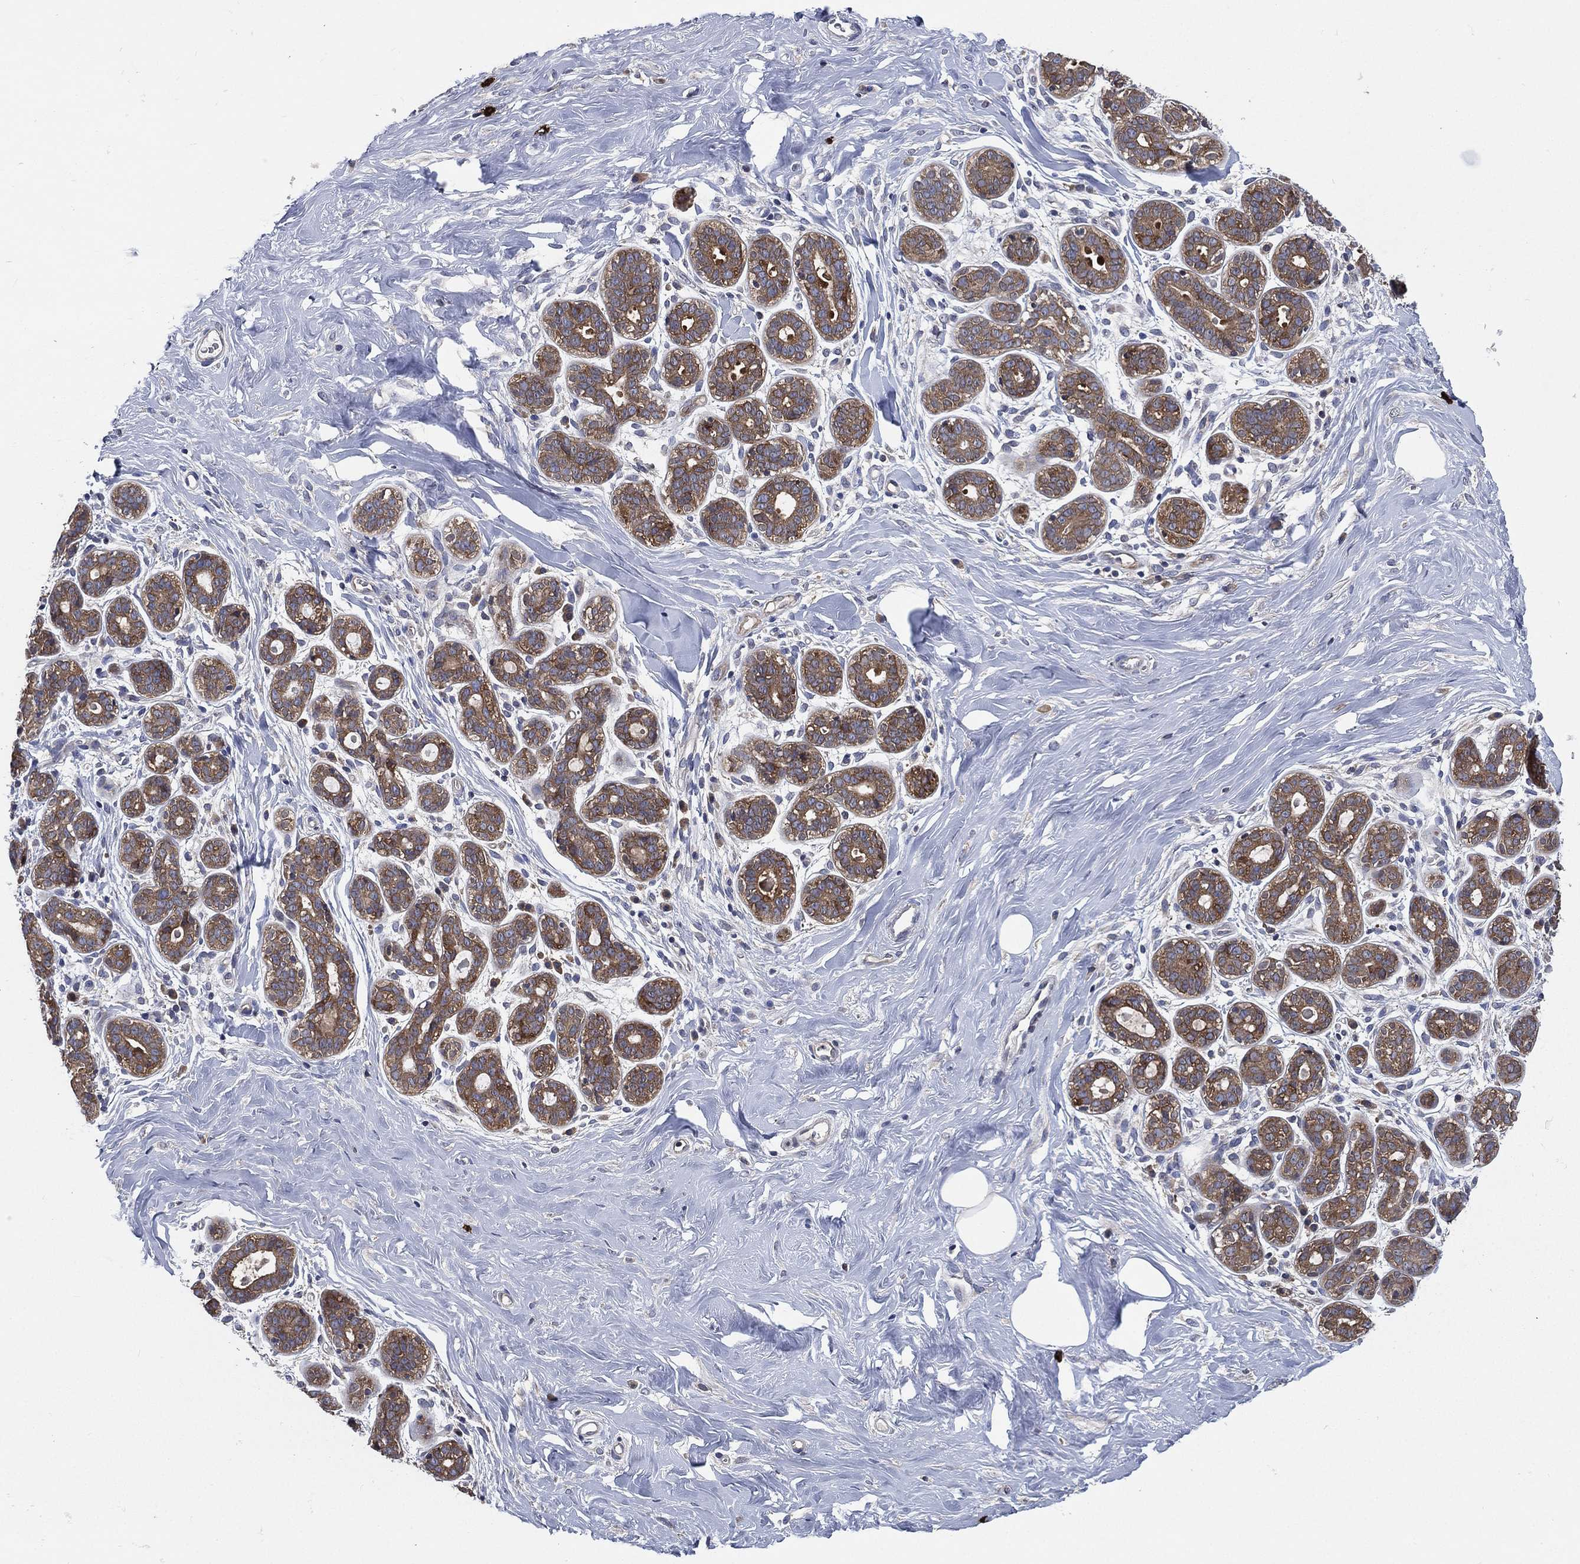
{"staining": {"intensity": "negative", "quantity": "none", "location": "none"}, "tissue": "breast", "cell_type": "Adipocytes", "image_type": "normal", "snomed": [{"axis": "morphology", "description": "Normal tissue, NOS"}, {"axis": "topography", "description": "Breast"}], "caption": "An immunohistochemistry histopathology image of benign breast is shown. There is no staining in adipocytes of breast.", "gene": "SMPD3", "patient": {"sex": "female", "age": 43}}